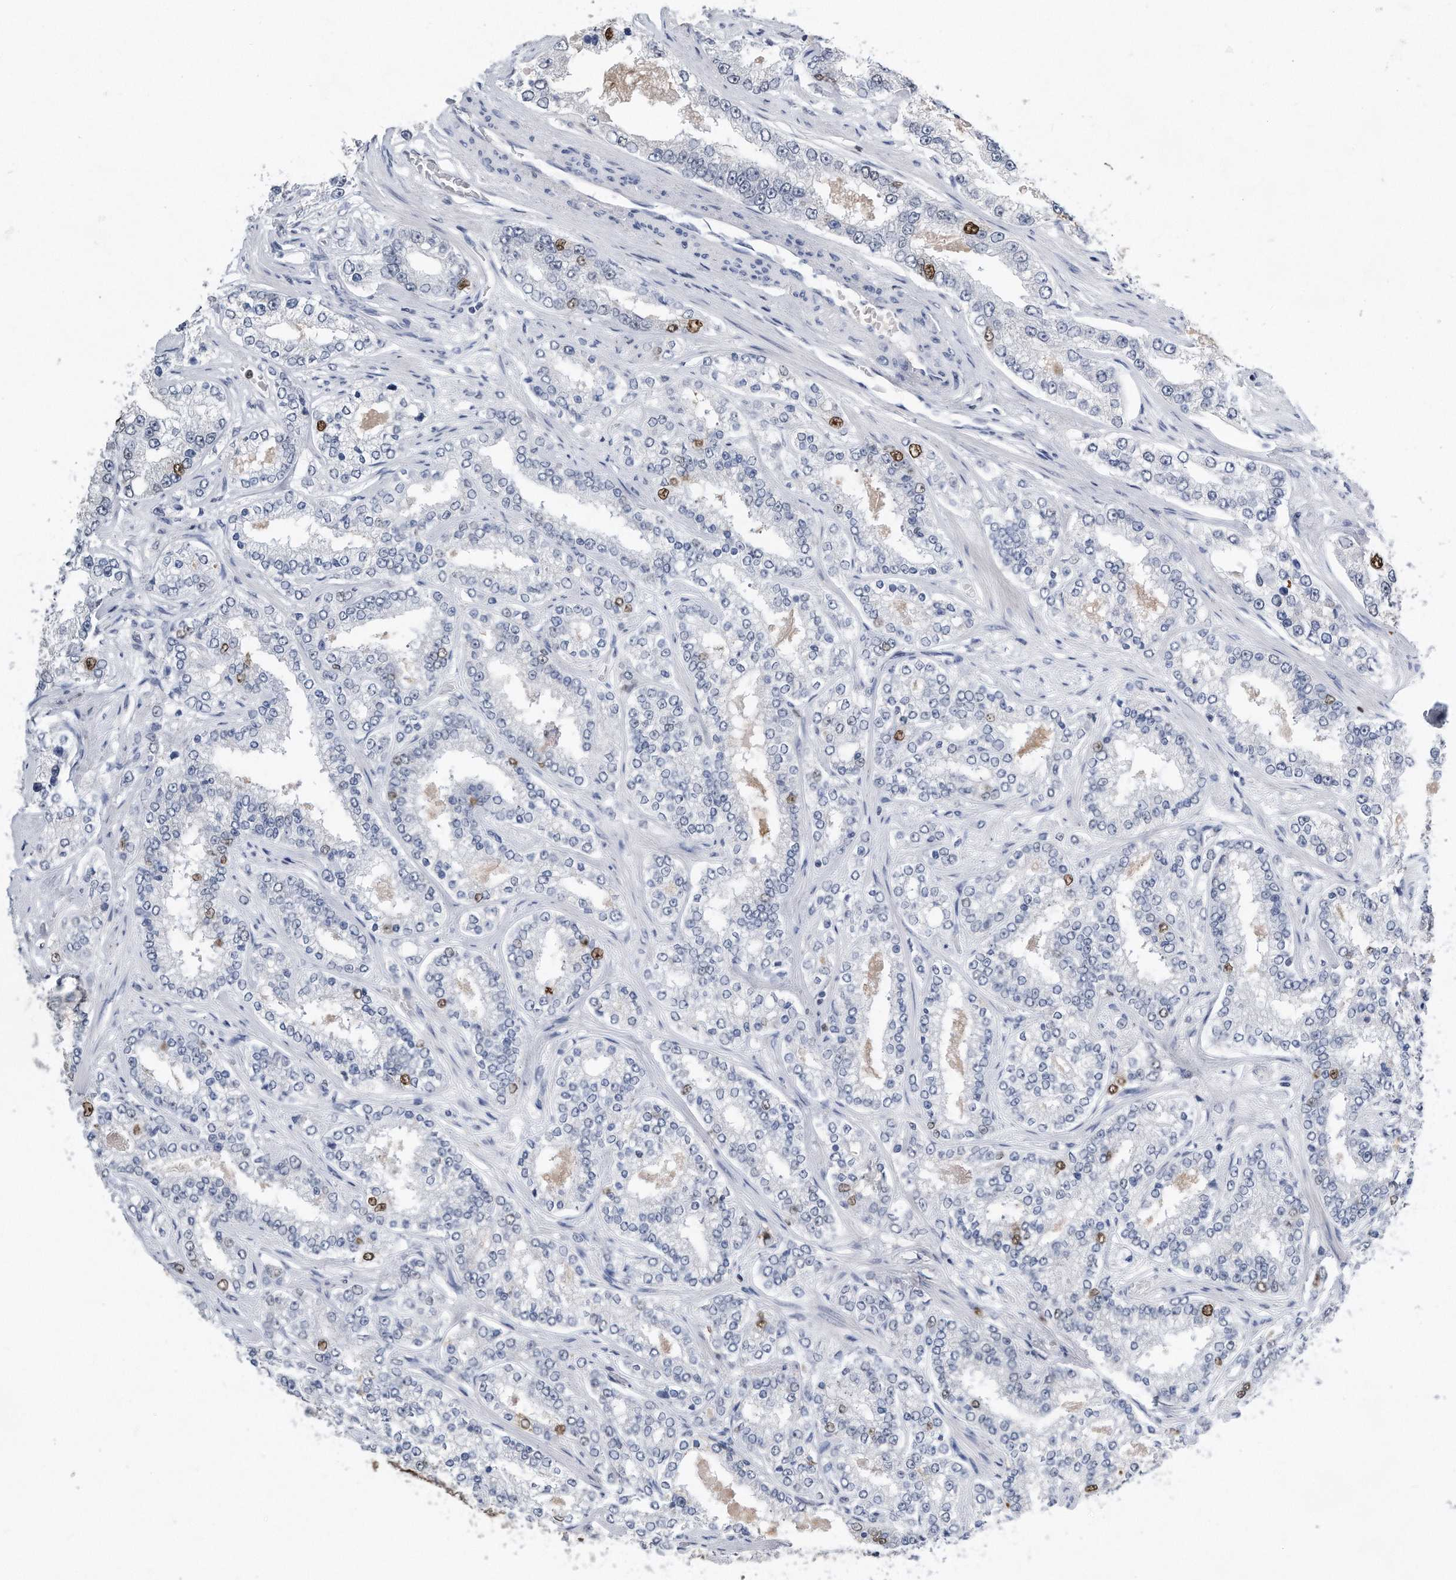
{"staining": {"intensity": "strong", "quantity": "<25%", "location": "nuclear"}, "tissue": "prostate cancer", "cell_type": "Tumor cells", "image_type": "cancer", "snomed": [{"axis": "morphology", "description": "Normal tissue, NOS"}, {"axis": "morphology", "description": "Adenocarcinoma, High grade"}, {"axis": "topography", "description": "Prostate"}], "caption": "Immunohistochemistry (IHC) histopathology image of neoplastic tissue: human prostate high-grade adenocarcinoma stained using immunohistochemistry exhibits medium levels of strong protein expression localized specifically in the nuclear of tumor cells, appearing as a nuclear brown color.", "gene": "PCNA", "patient": {"sex": "male", "age": 83}}